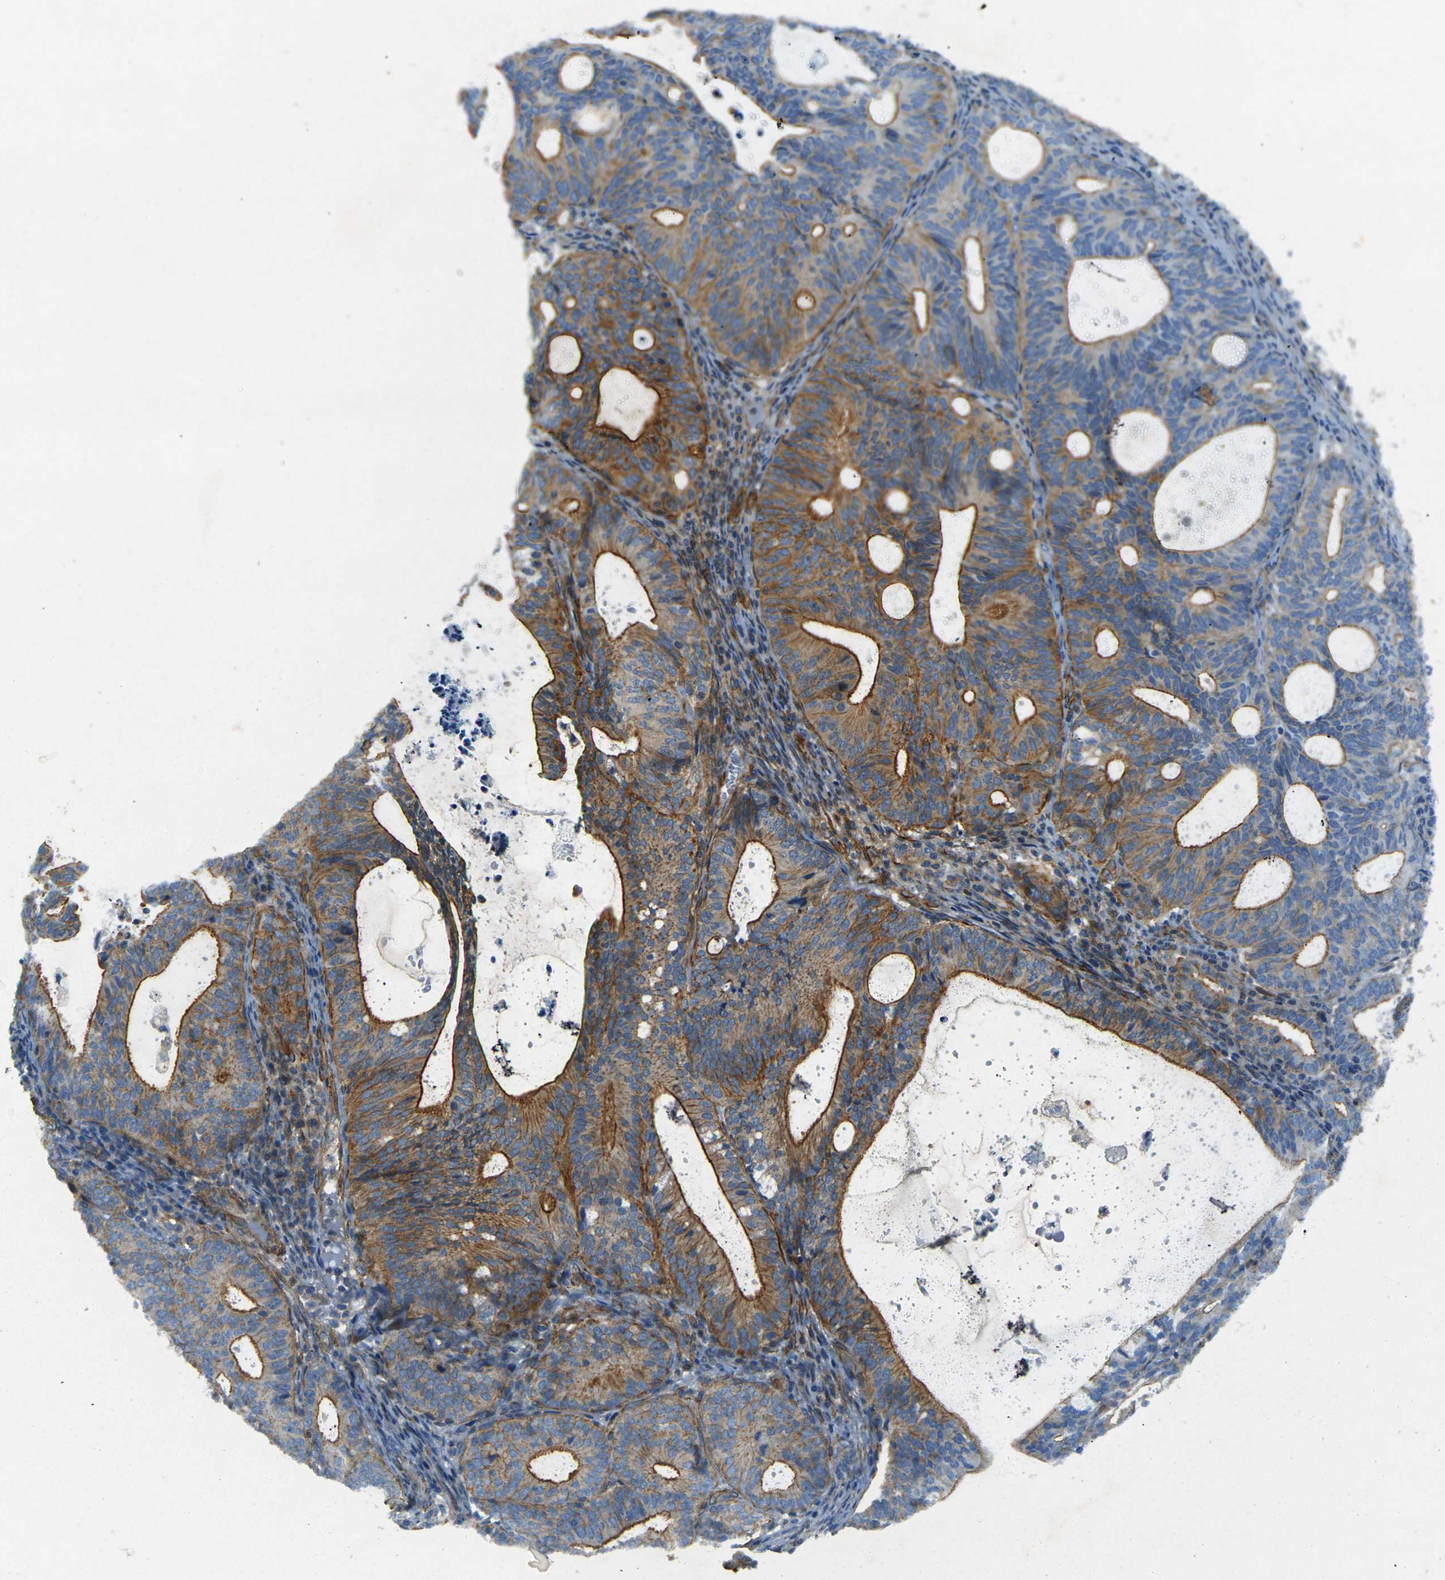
{"staining": {"intensity": "moderate", "quantity": "25%-75%", "location": "cytoplasmic/membranous"}, "tissue": "endometrial cancer", "cell_type": "Tumor cells", "image_type": "cancer", "snomed": [{"axis": "morphology", "description": "Adenocarcinoma, NOS"}, {"axis": "topography", "description": "Uterus"}], "caption": "The image exhibits a brown stain indicating the presence of a protein in the cytoplasmic/membranous of tumor cells in endometrial cancer (adenocarcinoma). (DAB (3,3'-diaminobenzidine) = brown stain, brightfield microscopy at high magnification).", "gene": "EPHA7", "patient": {"sex": "female", "age": 83}}